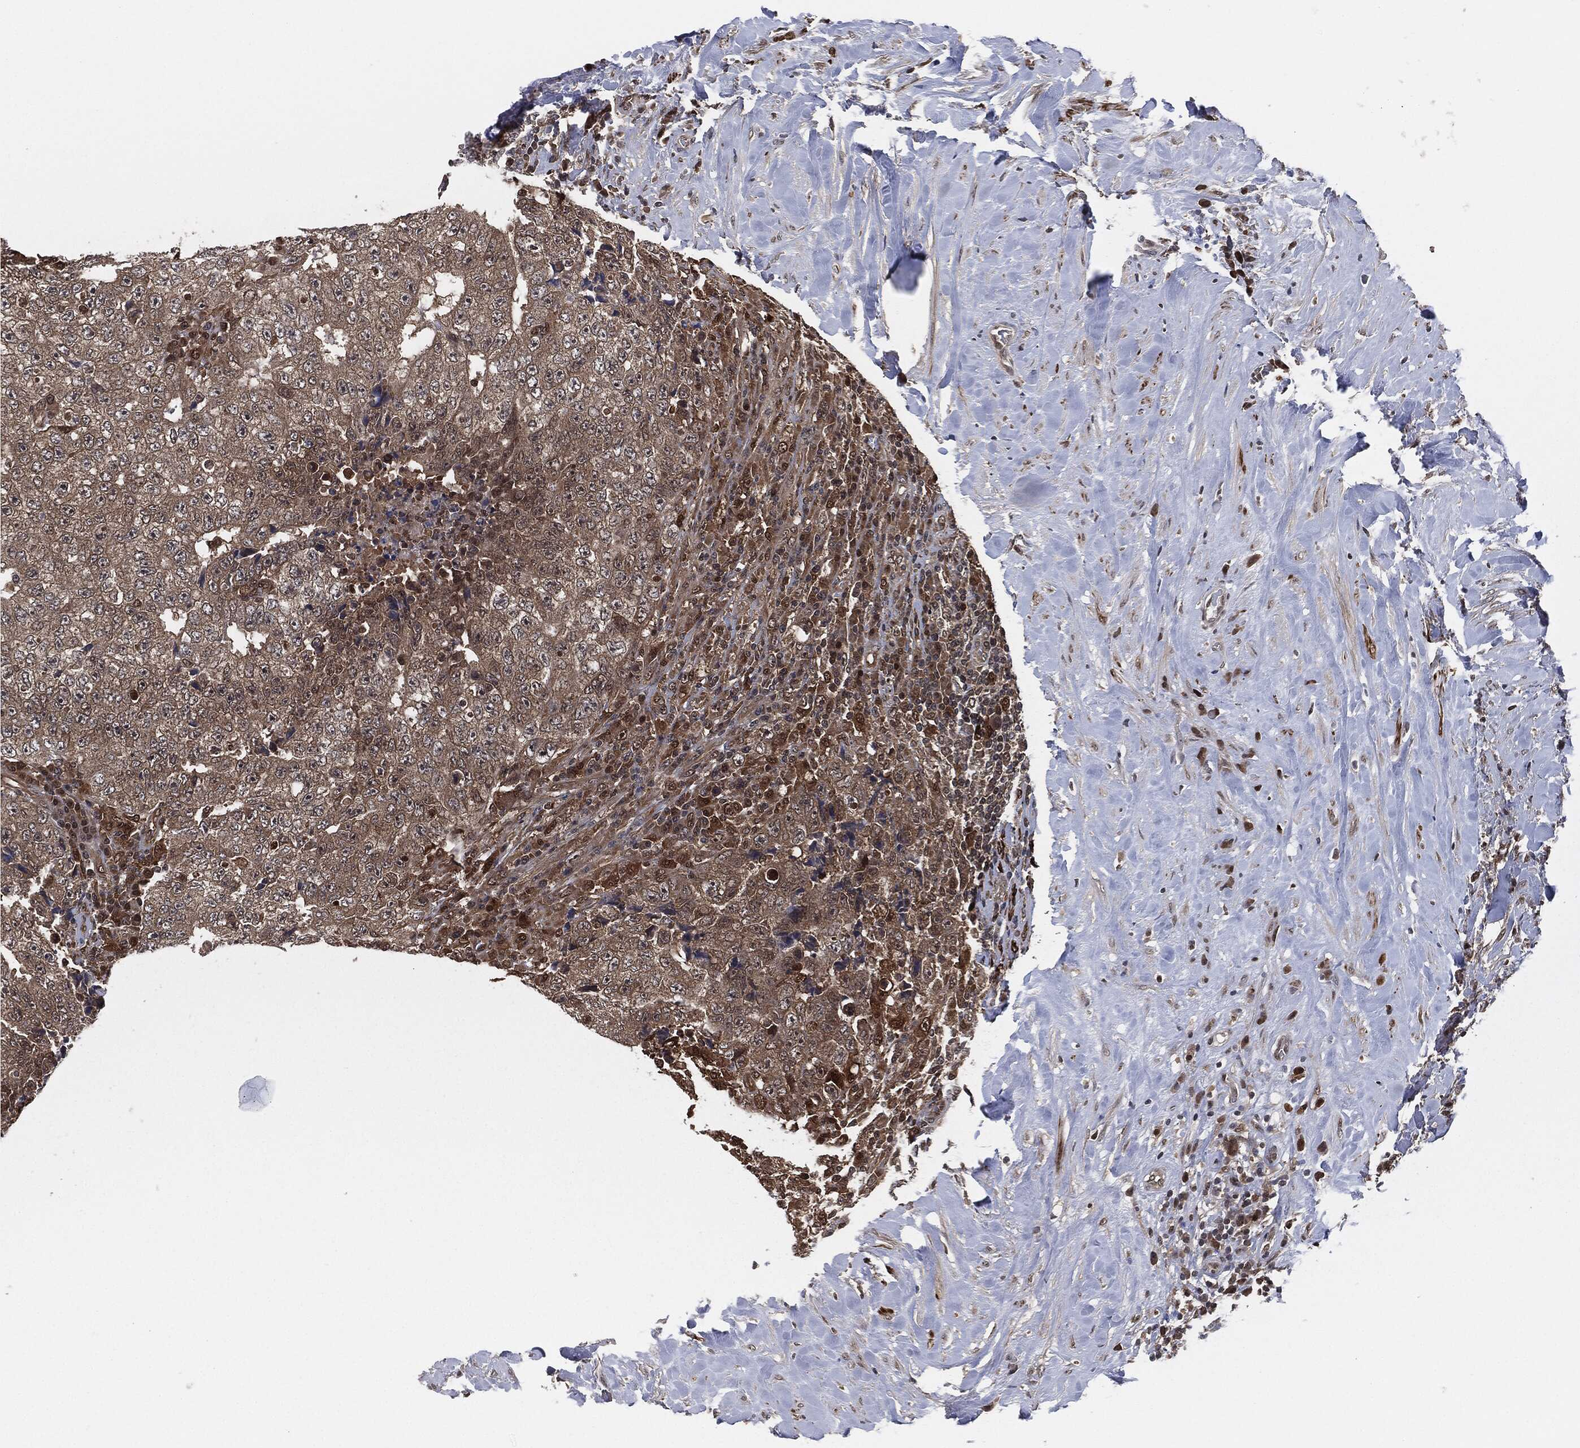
{"staining": {"intensity": "weak", "quantity": ">75%", "location": "cytoplasmic/membranous"}, "tissue": "testis cancer", "cell_type": "Tumor cells", "image_type": "cancer", "snomed": [{"axis": "morphology", "description": "Necrosis, NOS"}, {"axis": "morphology", "description": "Carcinoma, Embryonal, NOS"}, {"axis": "topography", "description": "Testis"}], "caption": "Human testis embryonal carcinoma stained for a protein (brown) displays weak cytoplasmic/membranous positive staining in approximately >75% of tumor cells.", "gene": "CAPRIN2", "patient": {"sex": "male", "age": 19}}